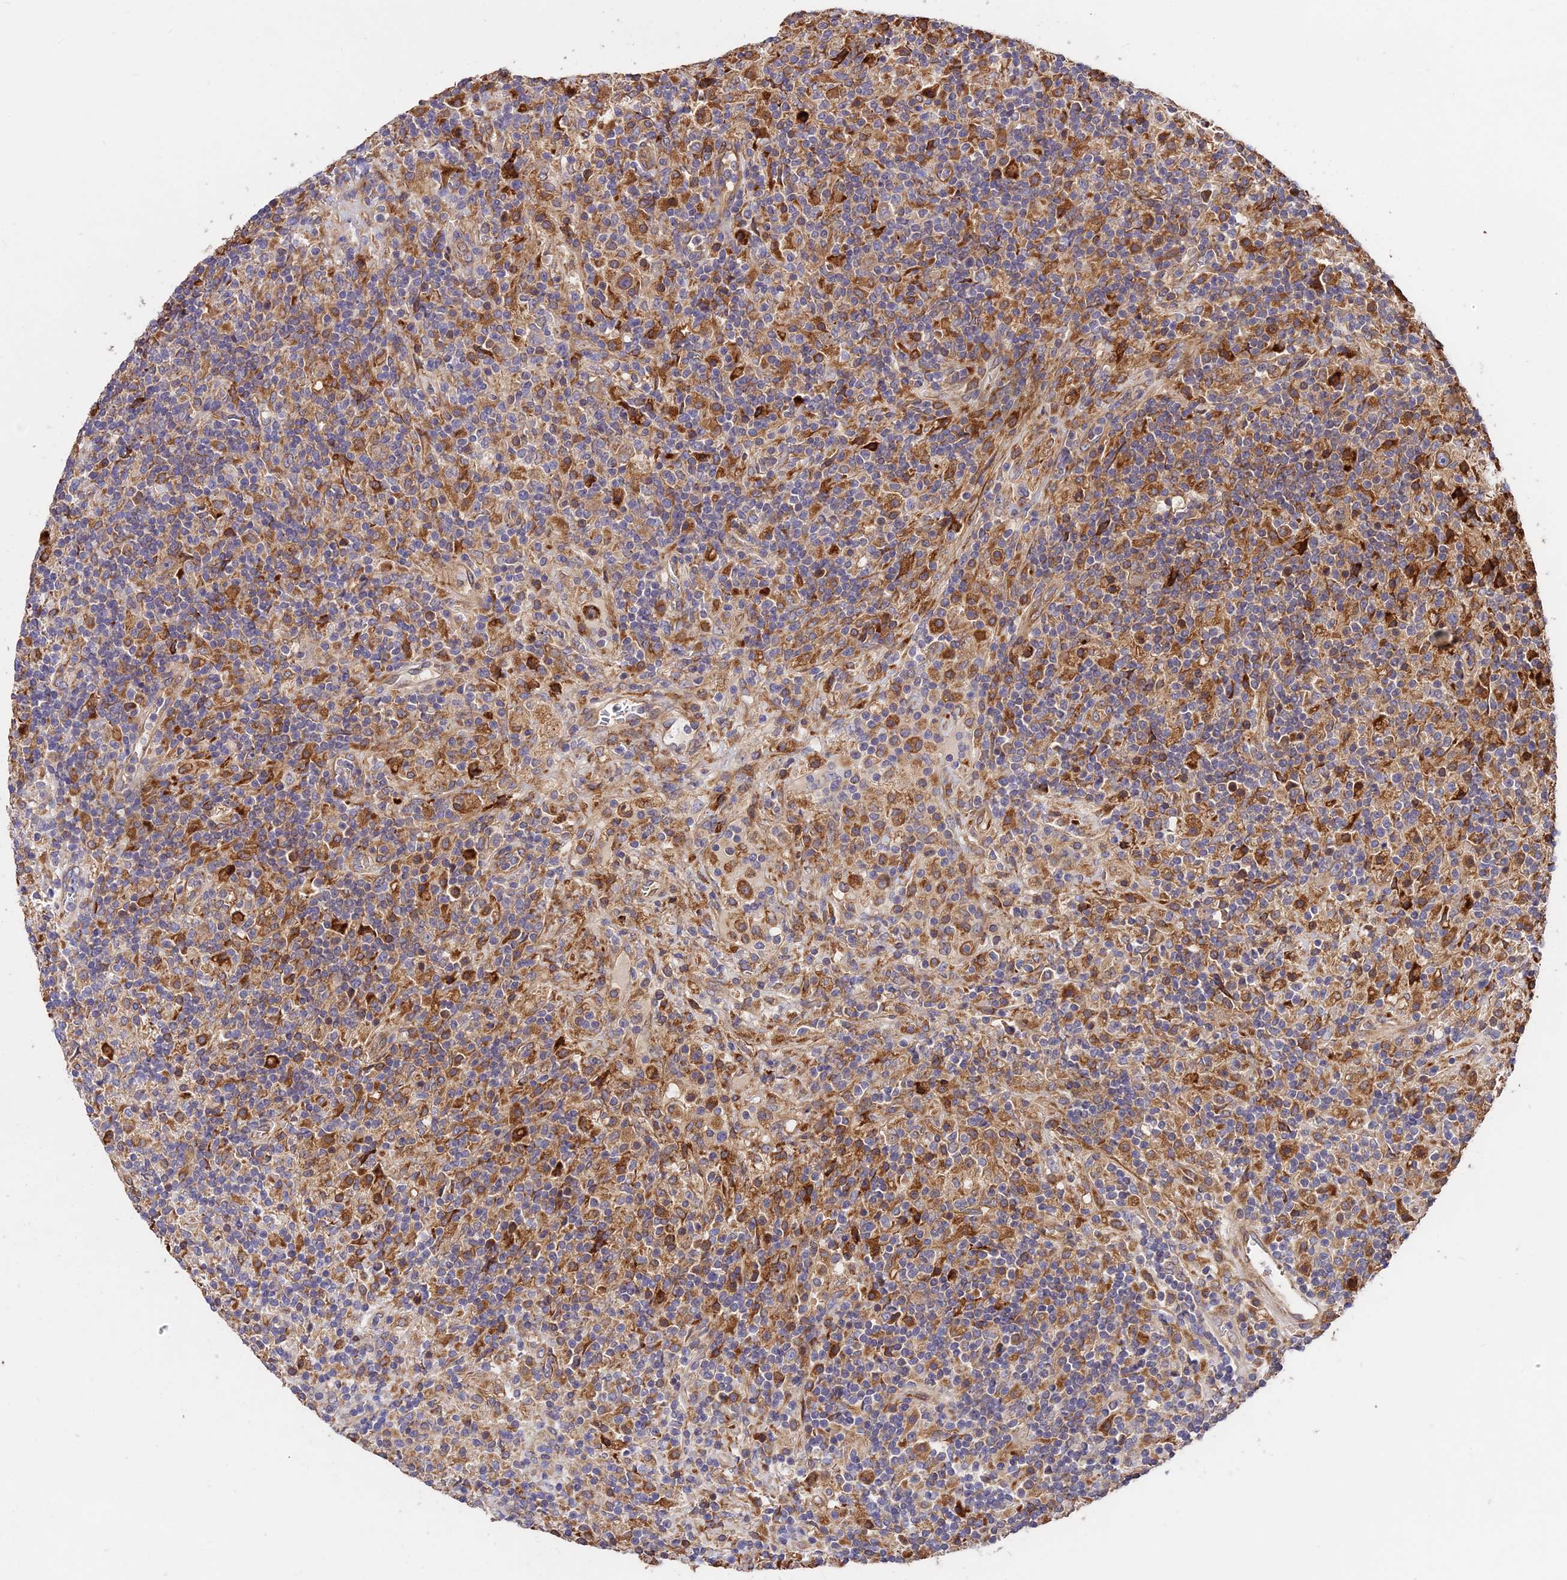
{"staining": {"intensity": "strong", "quantity": ">75%", "location": "cytoplasmic/membranous"}, "tissue": "lymphoma", "cell_type": "Tumor cells", "image_type": "cancer", "snomed": [{"axis": "morphology", "description": "Hodgkin's disease, NOS"}, {"axis": "topography", "description": "Lymph node"}], "caption": "Immunohistochemistry (IHC) photomicrograph of neoplastic tissue: human lymphoma stained using immunohistochemistry reveals high levels of strong protein expression localized specifically in the cytoplasmic/membranous of tumor cells, appearing as a cytoplasmic/membranous brown color.", "gene": "ROCK1", "patient": {"sex": "male", "age": 70}}